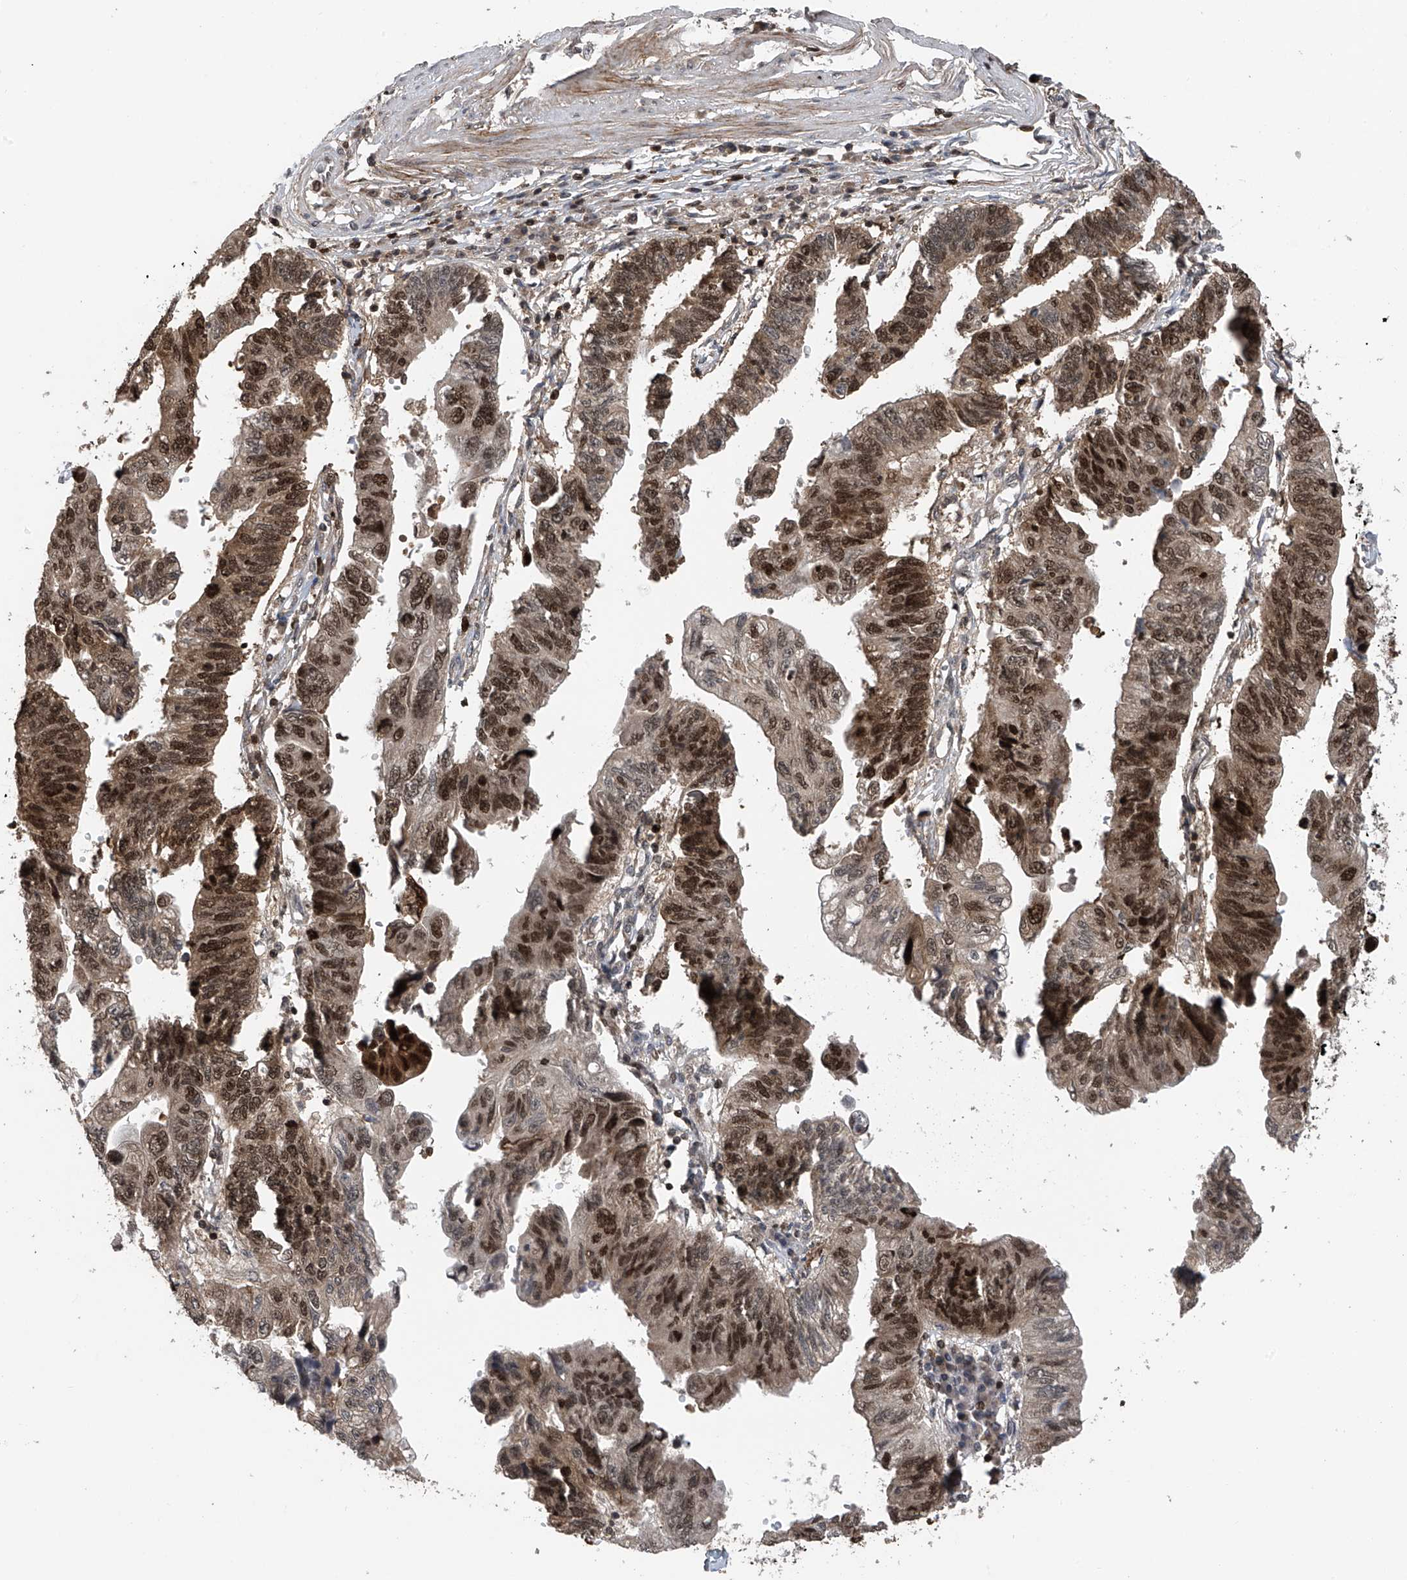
{"staining": {"intensity": "strong", "quantity": ">75%", "location": "cytoplasmic/membranous,nuclear"}, "tissue": "stomach cancer", "cell_type": "Tumor cells", "image_type": "cancer", "snomed": [{"axis": "morphology", "description": "Adenocarcinoma, NOS"}, {"axis": "topography", "description": "Stomach"}], "caption": "Protein analysis of stomach adenocarcinoma tissue shows strong cytoplasmic/membranous and nuclear staining in about >75% of tumor cells.", "gene": "DNAJC9", "patient": {"sex": "male", "age": 59}}